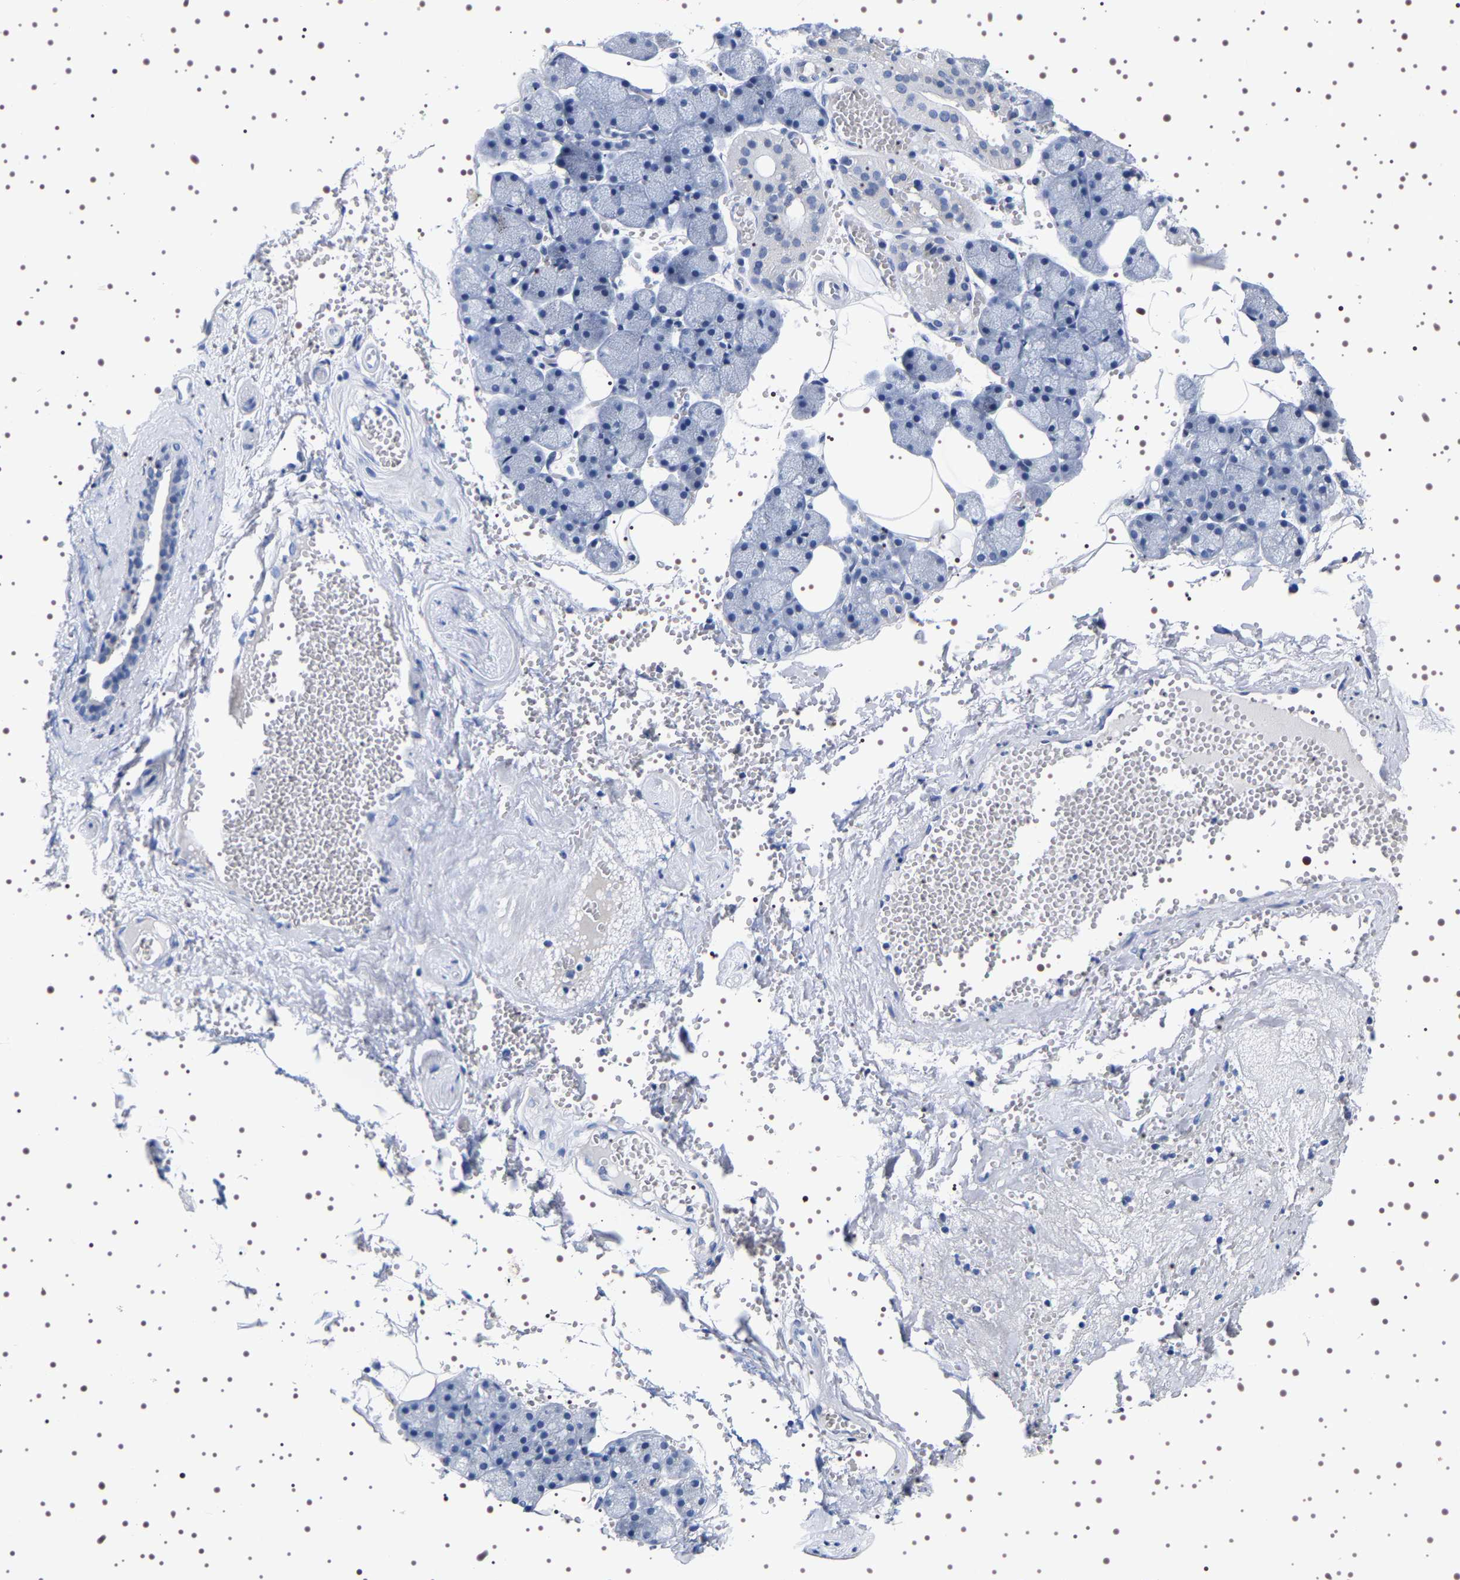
{"staining": {"intensity": "negative", "quantity": "none", "location": "none"}, "tissue": "salivary gland", "cell_type": "Glandular cells", "image_type": "normal", "snomed": [{"axis": "morphology", "description": "Normal tissue, NOS"}, {"axis": "topography", "description": "Salivary gland"}], "caption": "A histopathology image of salivary gland stained for a protein shows no brown staining in glandular cells. The staining was performed using DAB to visualize the protein expression in brown, while the nuclei were stained in blue with hematoxylin (Magnification: 20x).", "gene": "UBQLN3", "patient": {"sex": "male", "age": 62}}